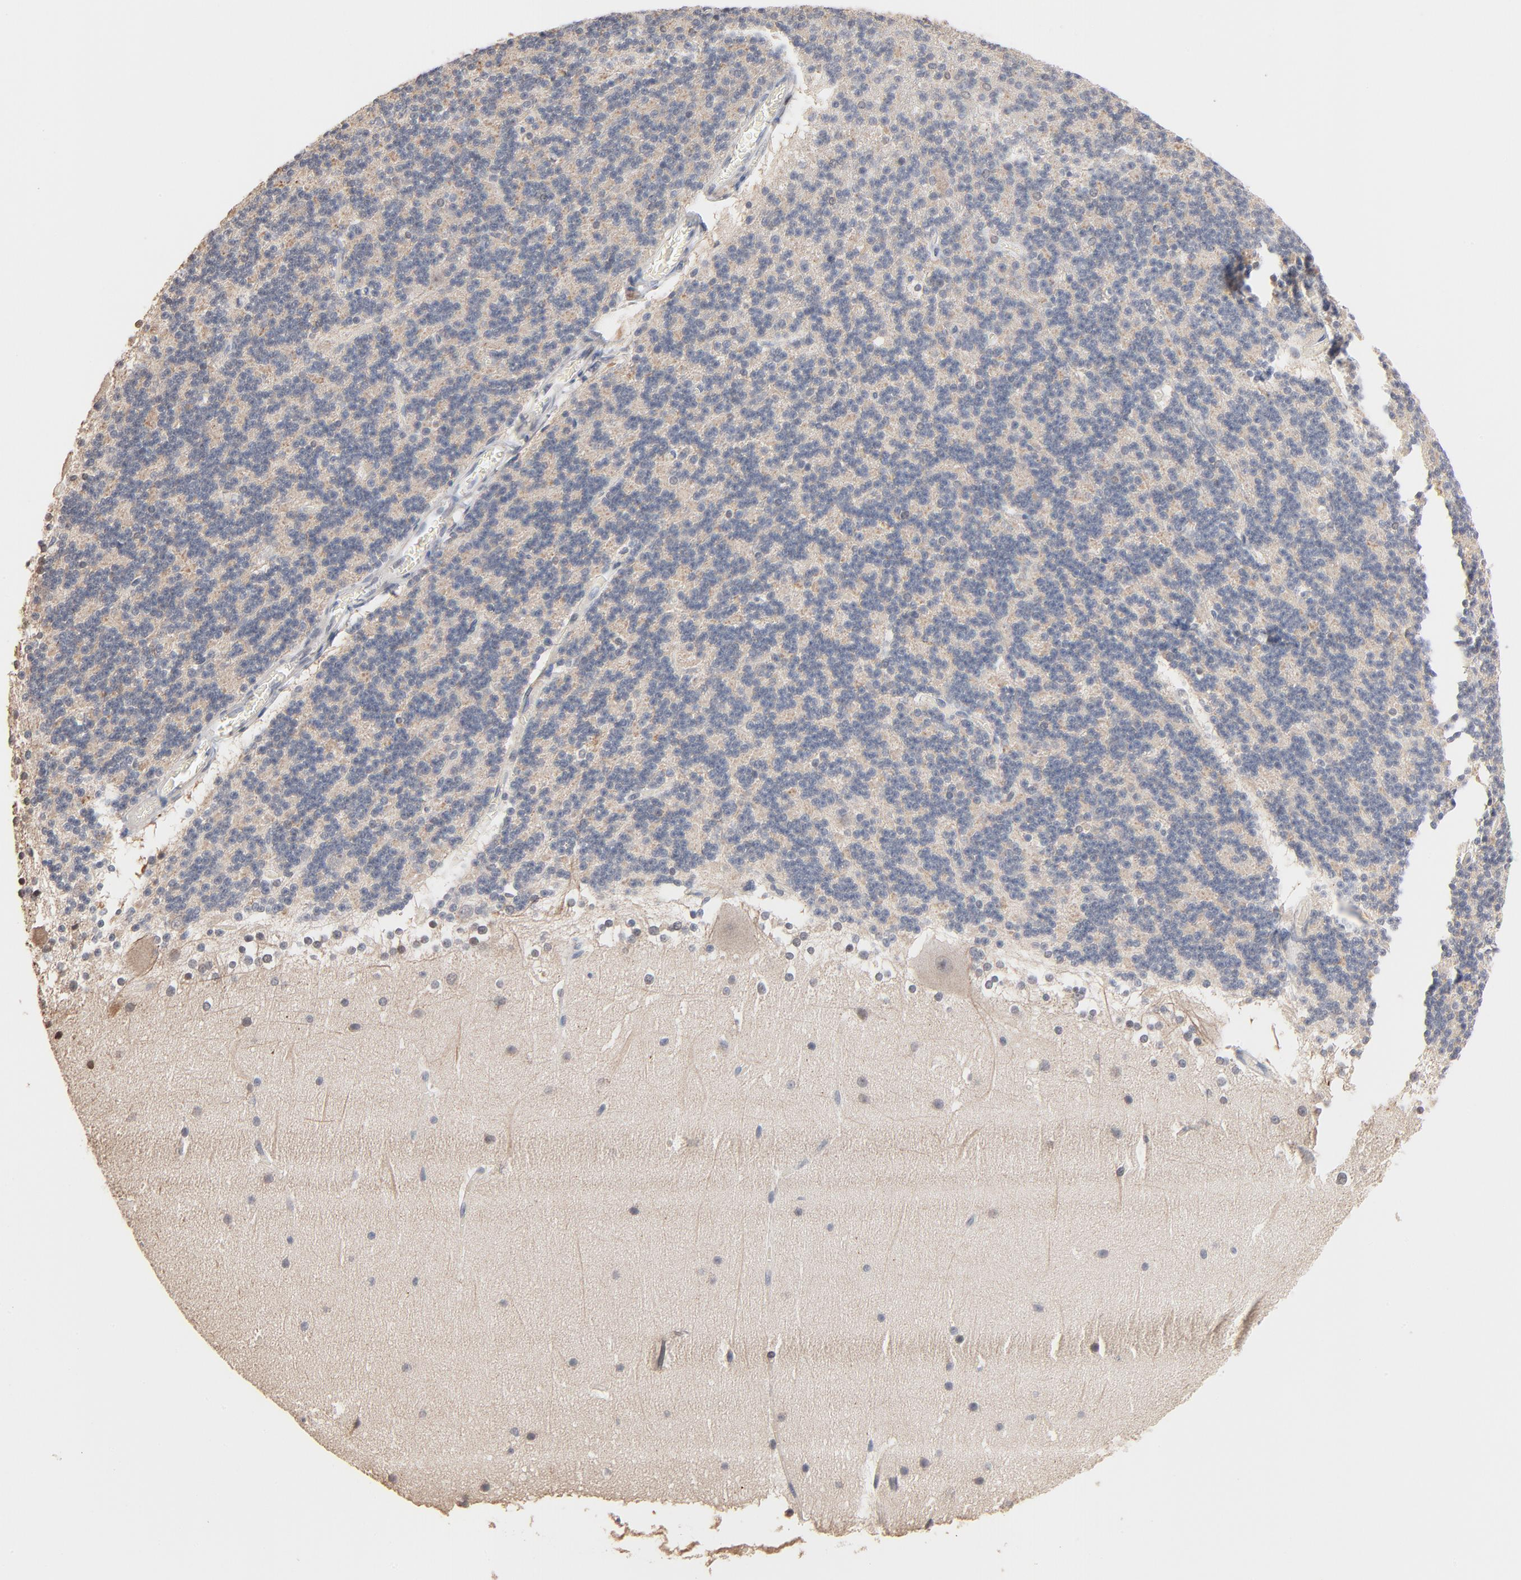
{"staining": {"intensity": "weak", "quantity": "25%-75%", "location": "cytoplasmic/membranous"}, "tissue": "cerebellum", "cell_type": "Cells in granular layer", "image_type": "normal", "snomed": [{"axis": "morphology", "description": "Normal tissue, NOS"}, {"axis": "topography", "description": "Cerebellum"}], "caption": "Immunohistochemistry (DAB (3,3'-diaminobenzidine)) staining of normal cerebellum exhibits weak cytoplasmic/membranous protein staining in approximately 25%-75% of cells in granular layer. (DAB IHC with brightfield microscopy, high magnification).", "gene": "MSL2", "patient": {"sex": "female", "age": 19}}